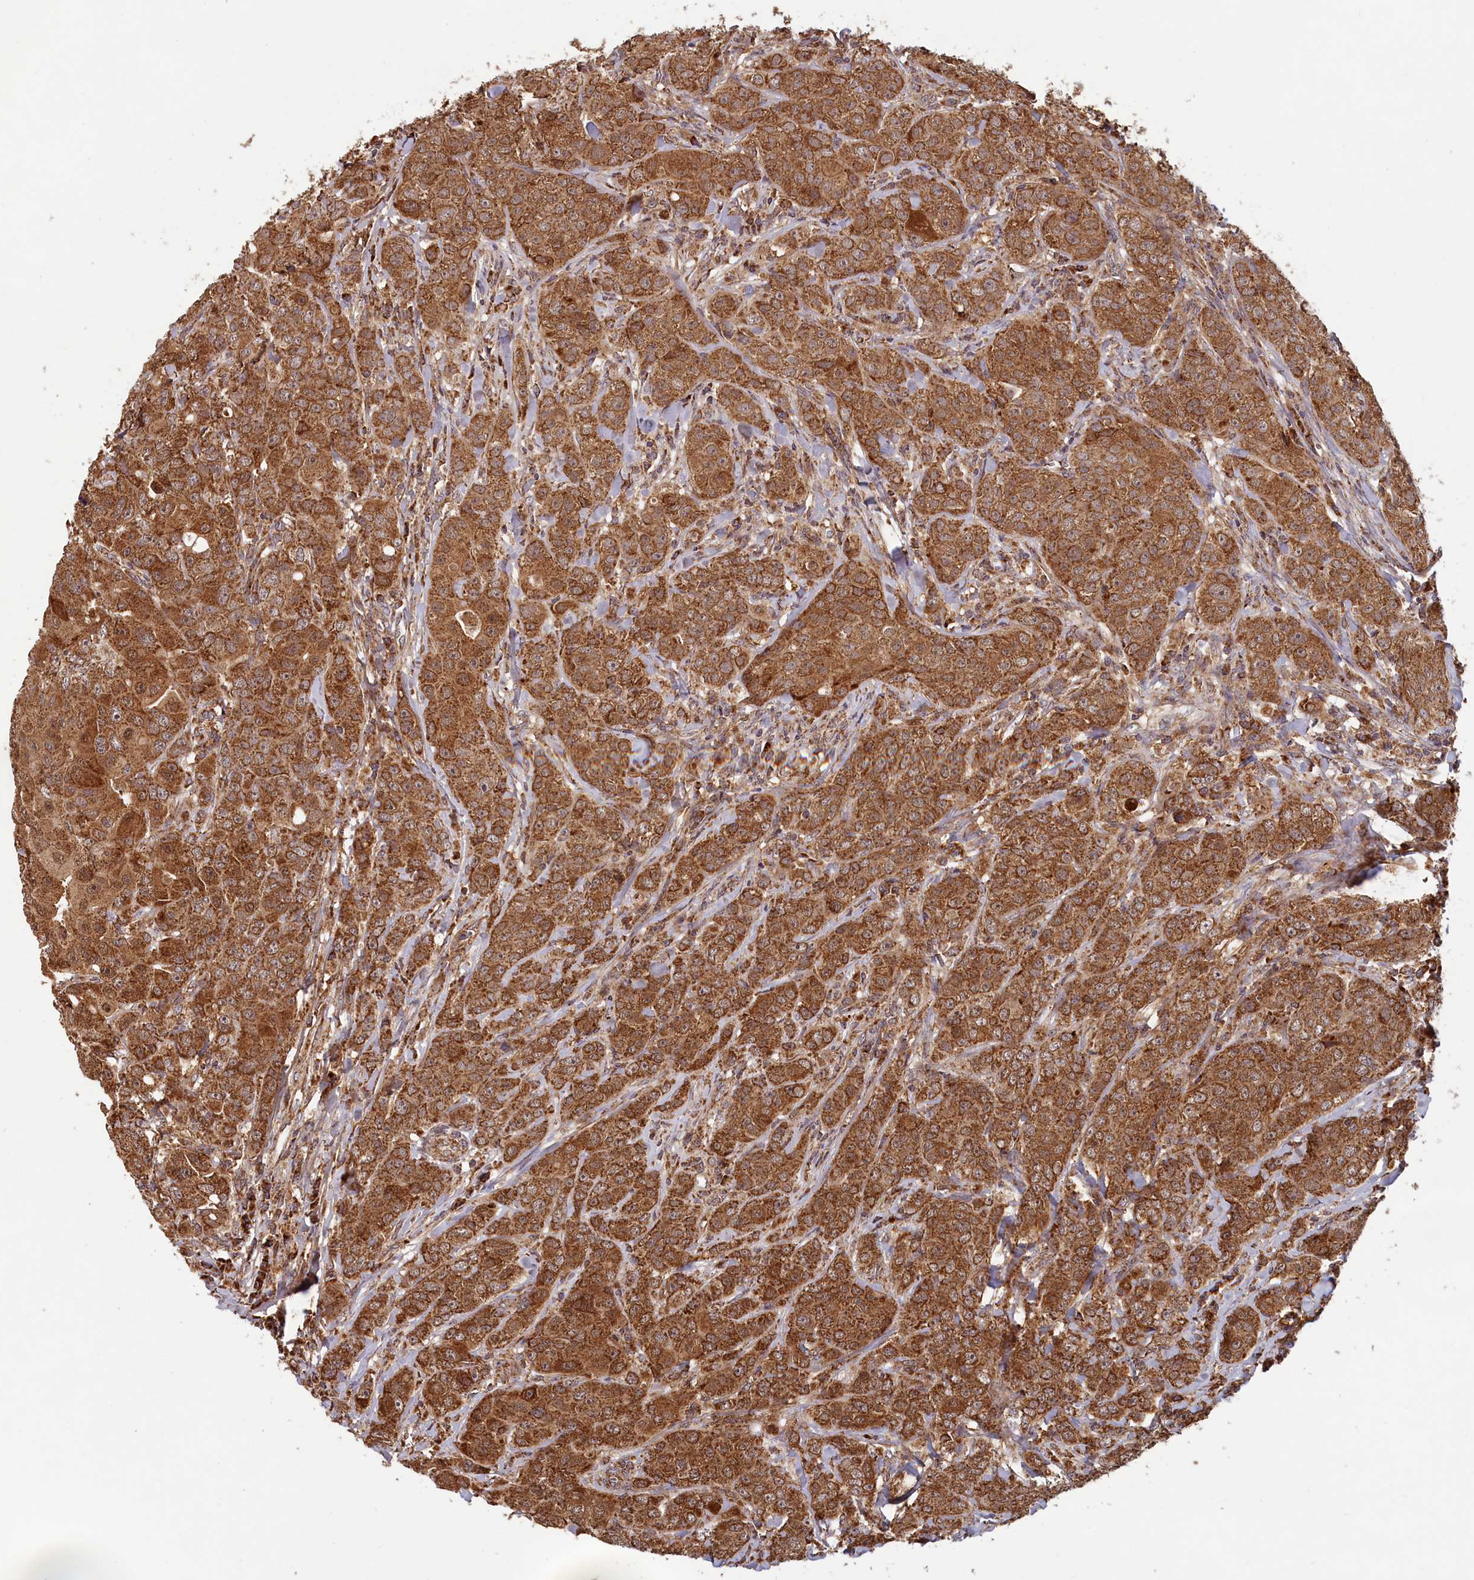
{"staining": {"intensity": "strong", "quantity": ">75%", "location": "cytoplasmic/membranous"}, "tissue": "breast cancer", "cell_type": "Tumor cells", "image_type": "cancer", "snomed": [{"axis": "morphology", "description": "Duct carcinoma"}, {"axis": "topography", "description": "Breast"}], "caption": "Human invasive ductal carcinoma (breast) stained with a protein marker shows strong staining in tumor cells.", "gene": "CCDC15", "patient": {"sex": "female", "age": 43}}